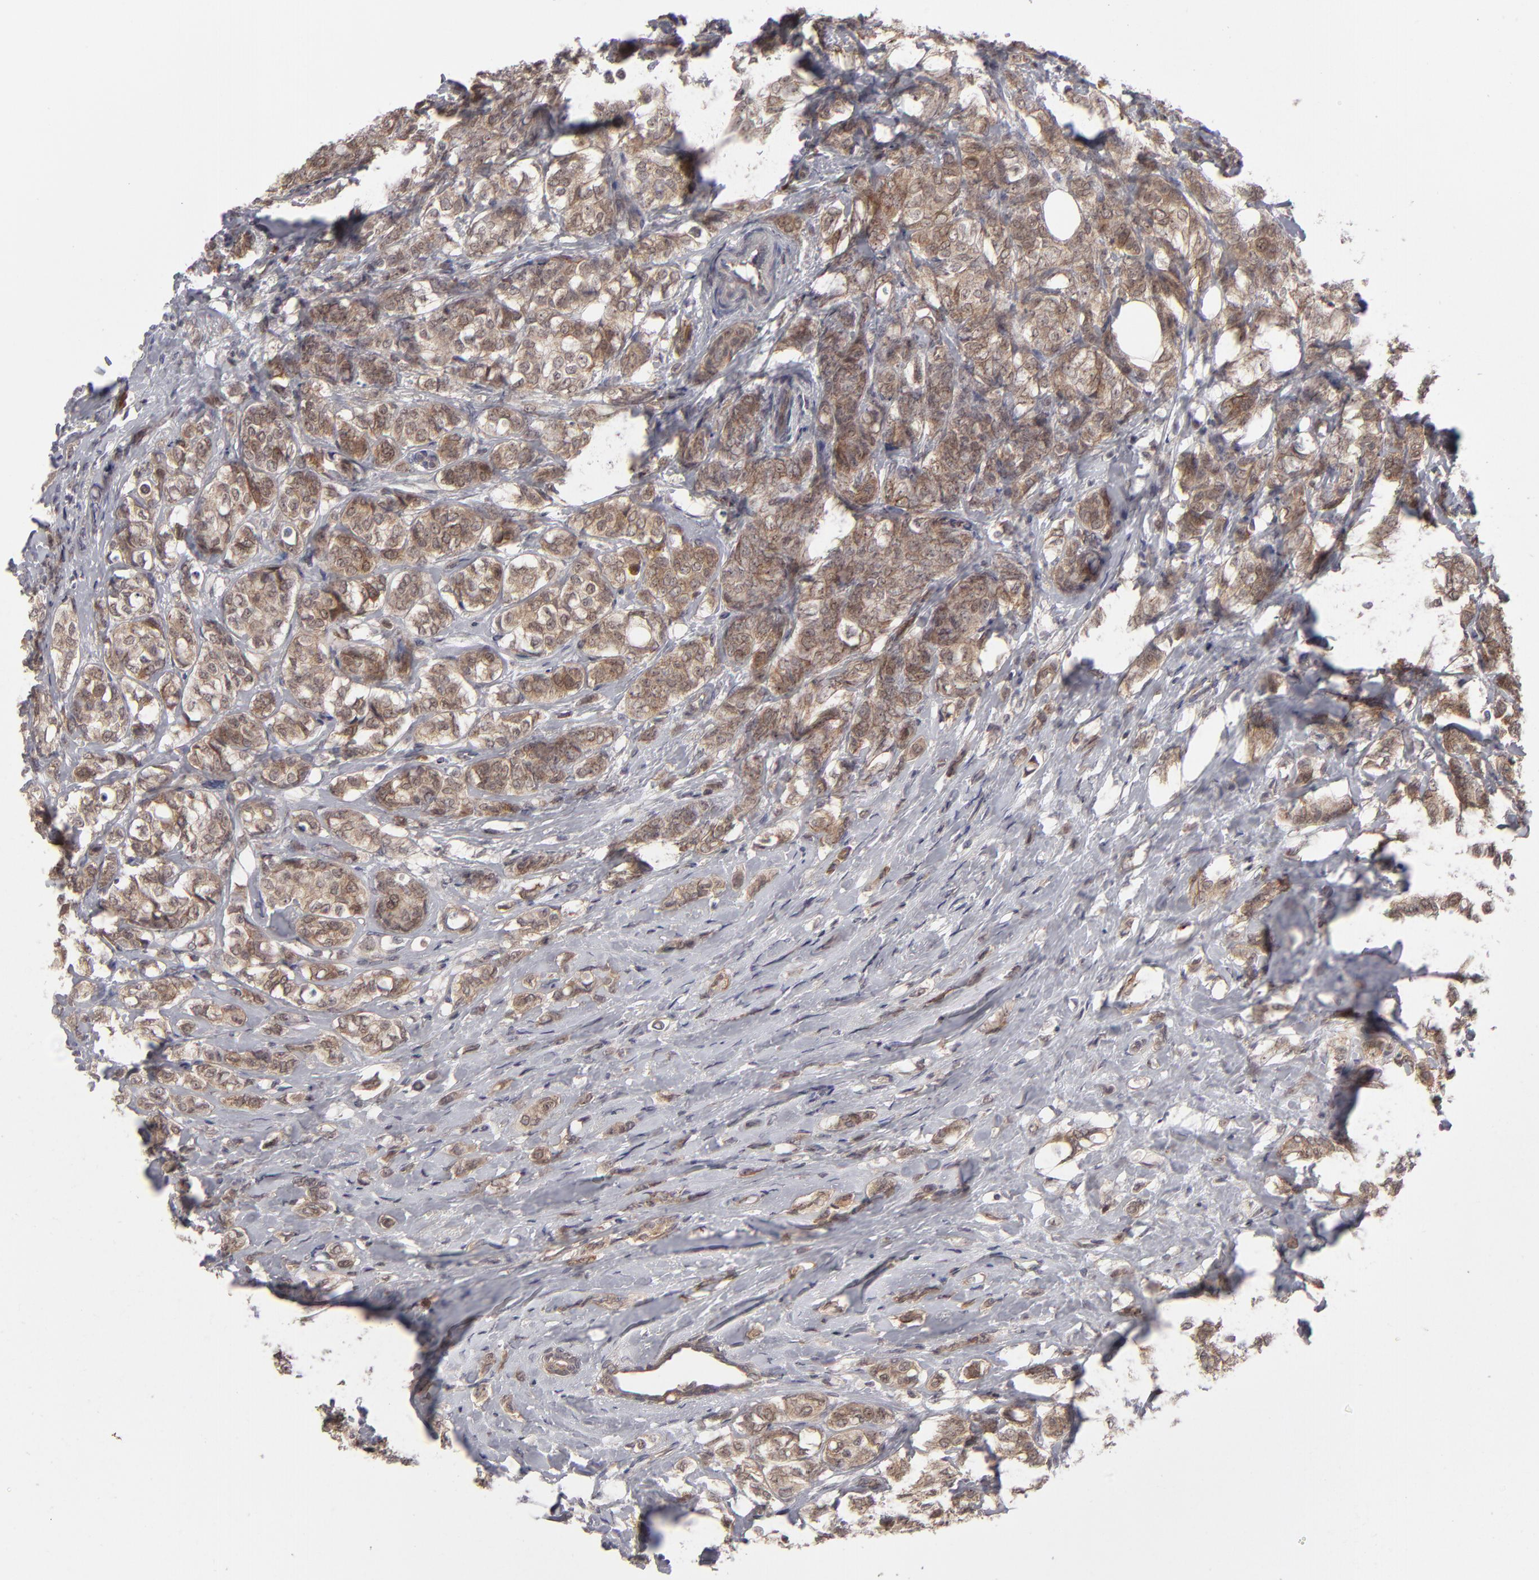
{"staining": {"intensity": "moderate", "quantity": ">75%", "location": "cytoplasmic/membranous"}, "tissue": "breast cancer", "cell_type": "Tumor cells", "image_type": "cancer", "snomed": [{"axis": "morphology", "description": "Lobular carcinoma"}, {"axis": "topography", "description": "Breast"}], "caption": "DAB (3,3'-diaminobenzidine) immunohistochemical staining of human breast lobular carcinoma reveals moderate cytoplasmic/membranous protein expression in about >75% of tumor cells.", "gene": "GLCCI1", "patient": {"sex": "female", "age": 60}}